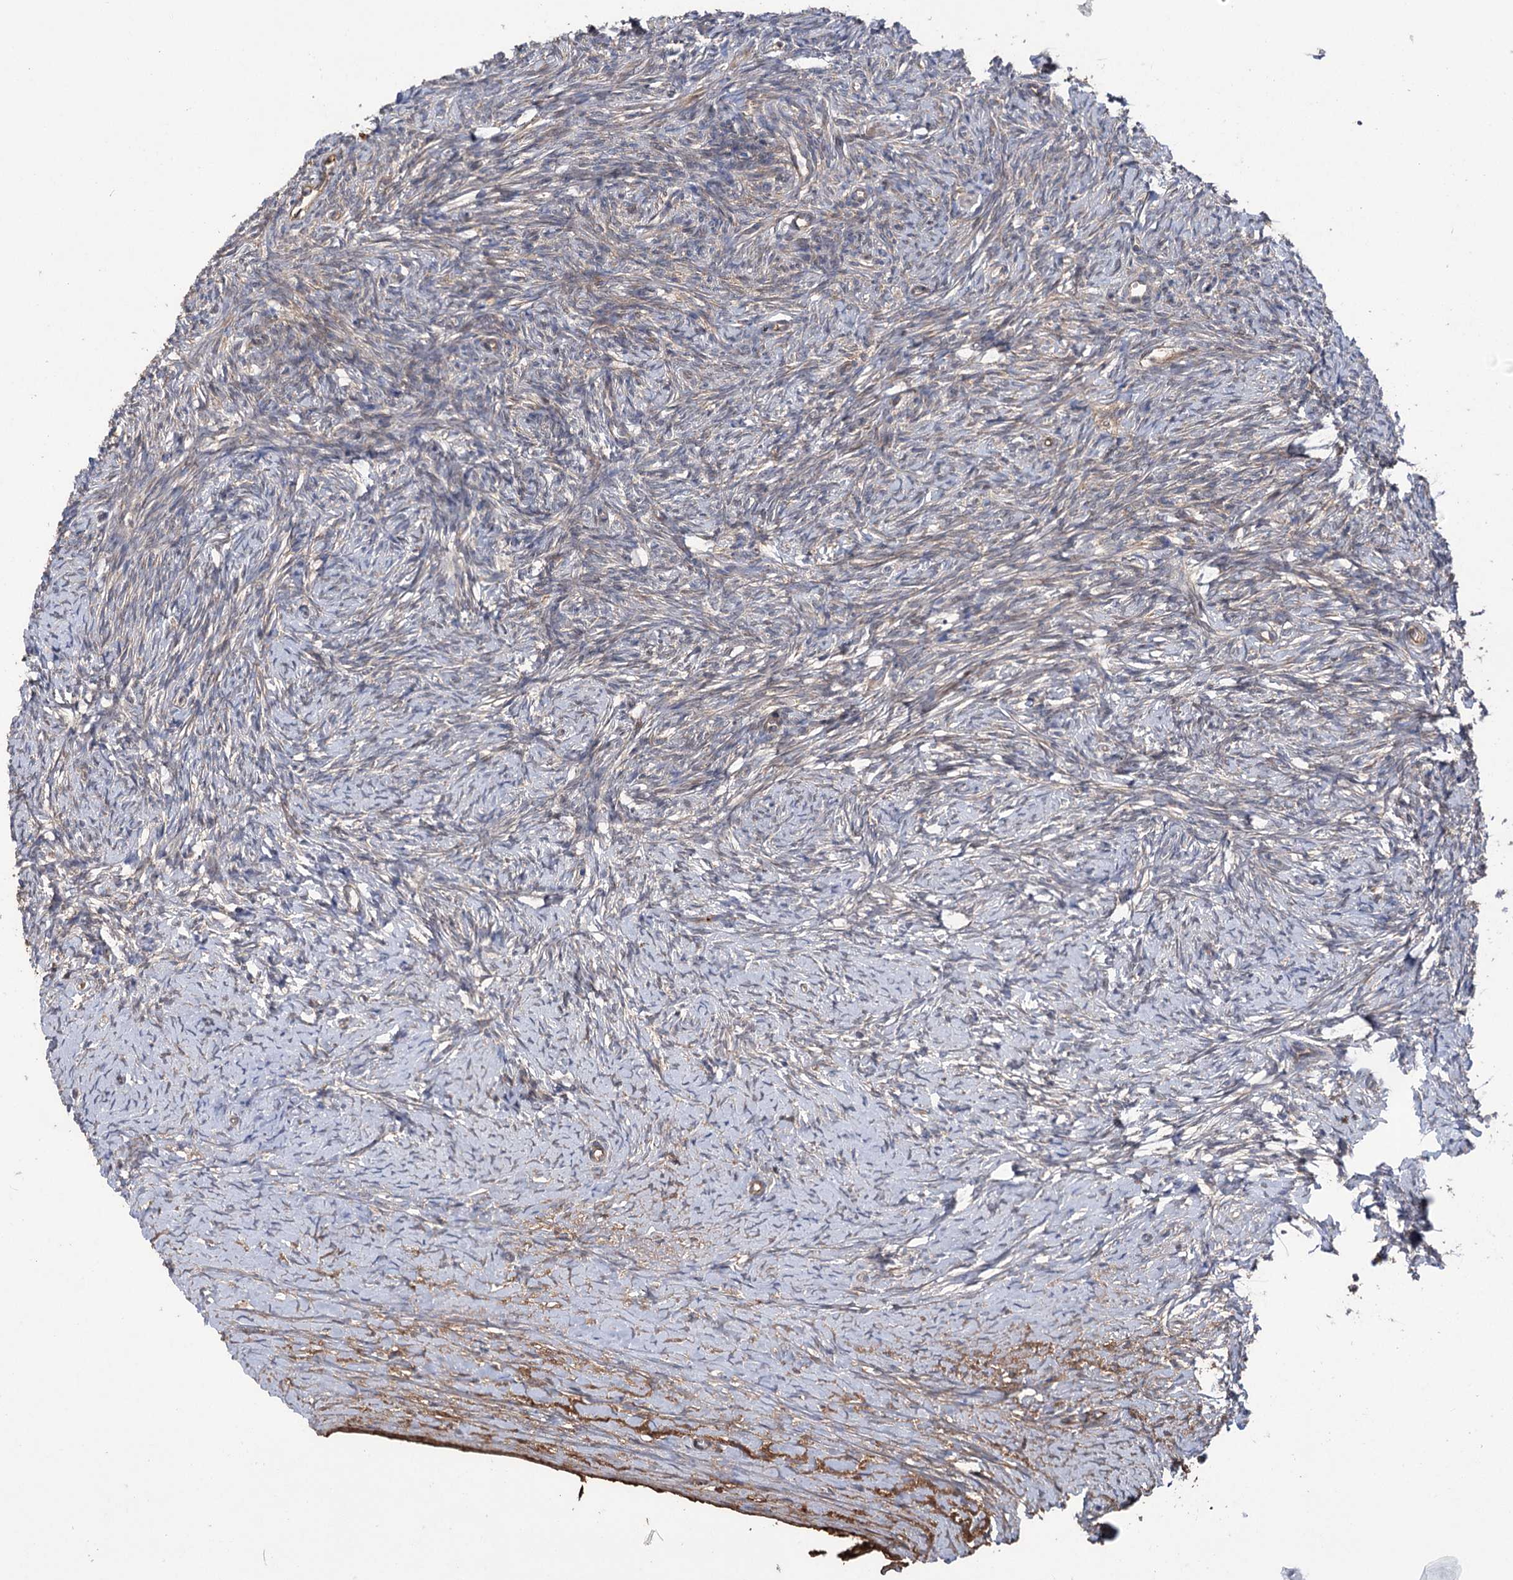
{"staining": {"intensity": "moderate", "quantity": "<25%", "location": "cytoplasmic/membranous"}, "tissue": "ovary", "cell_type": "Ovarian stroma cells", "image_type": "normal", "snomed": [{"axis": "morphology", "description": "Normal tissue, NOS"}, {"axis": "morphology", "description": "Developmental malformation"}, {"axis": "topography", "description": "Ovary"}], "caption": "Moderate cytoplasmic/membranous staining for a protein is identified in approximately <25% of ovarian stroma cells of unremarkable ovary using immunohistochemistry.", "gene": "OTUD1", "patient": {"sex": "female", "age": 39}}